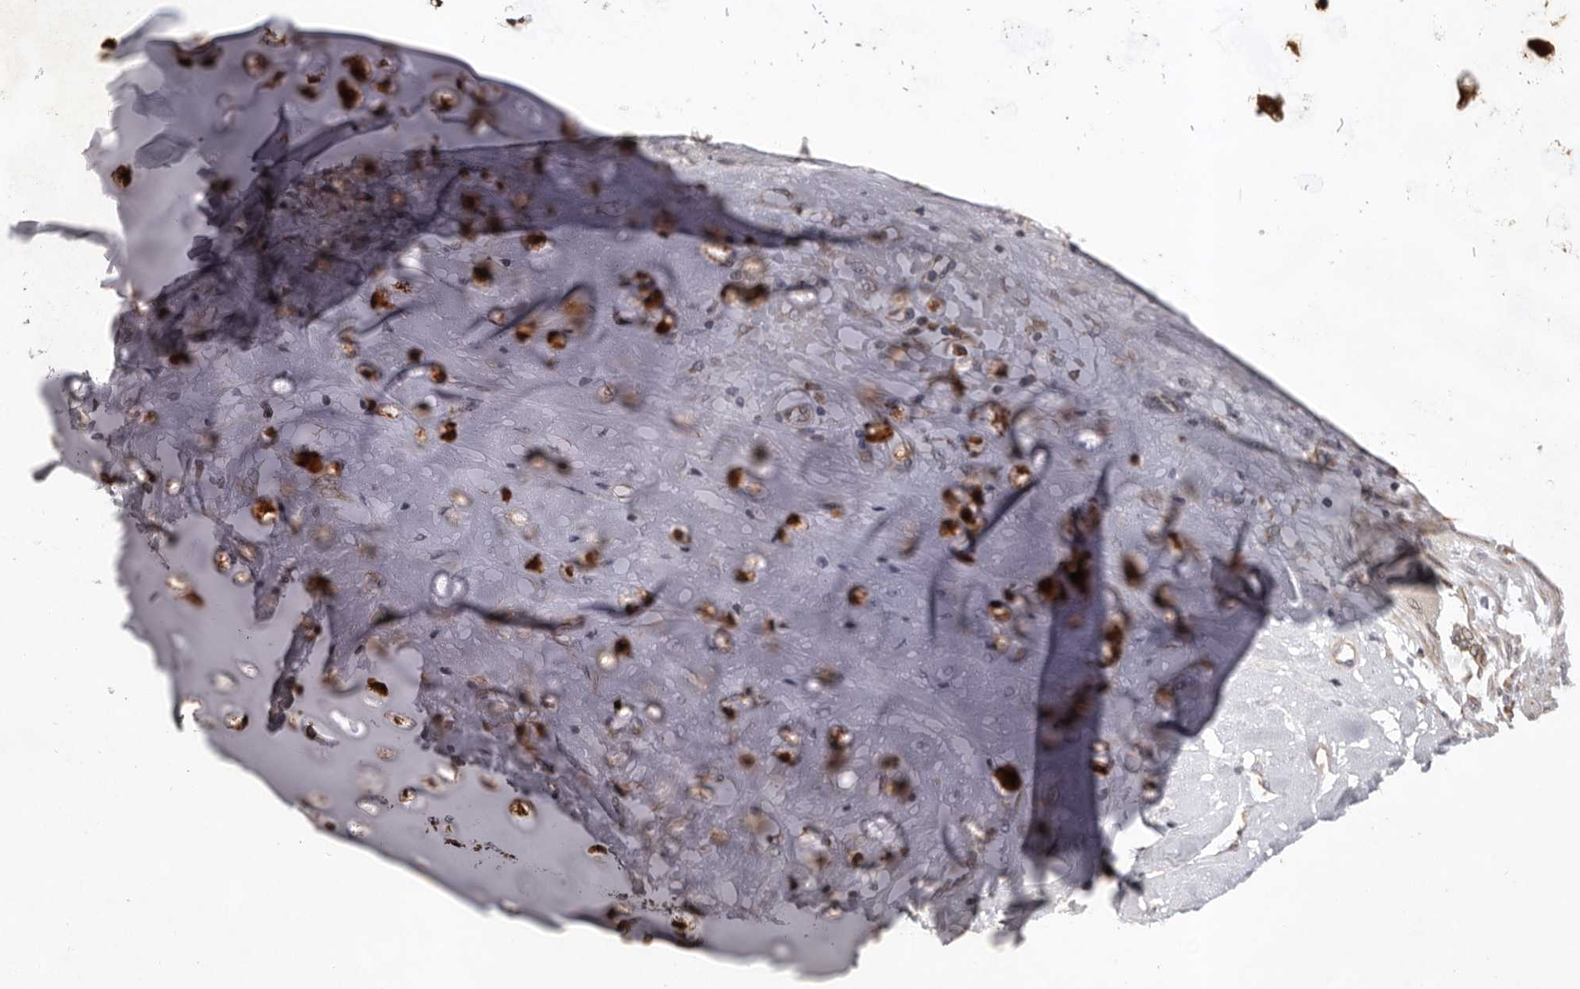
{"staining": {"intensity": "moderate", "quantity": ">75%", "location": "cytoplasmic/membranous"}, "tissue": "adipose tissue", "cell_type": "Adipocytes", "image_type": "normal", "snomed": [{"axis": "morphology", "description": "Normal tissue, NOS"}, {"axis": "morphology", "description": "Basal cell carcinoma"}, {"axis": "topography", "description": "Cartilage tissue"}, {"axis": "topography", "description": "Nasopharynx"}, {"axis": "topography", "description": "Oral tissue"}], "caption": "Benign adipose tissue reveals moderate cytoplasmic/membranous positivity in about >75% of adipocytes (DAB IHC, brown staining for protein, blue staining for nuclei)..", "gene": "GADD45B", "patient": {"sex": "female", "age": 77}}